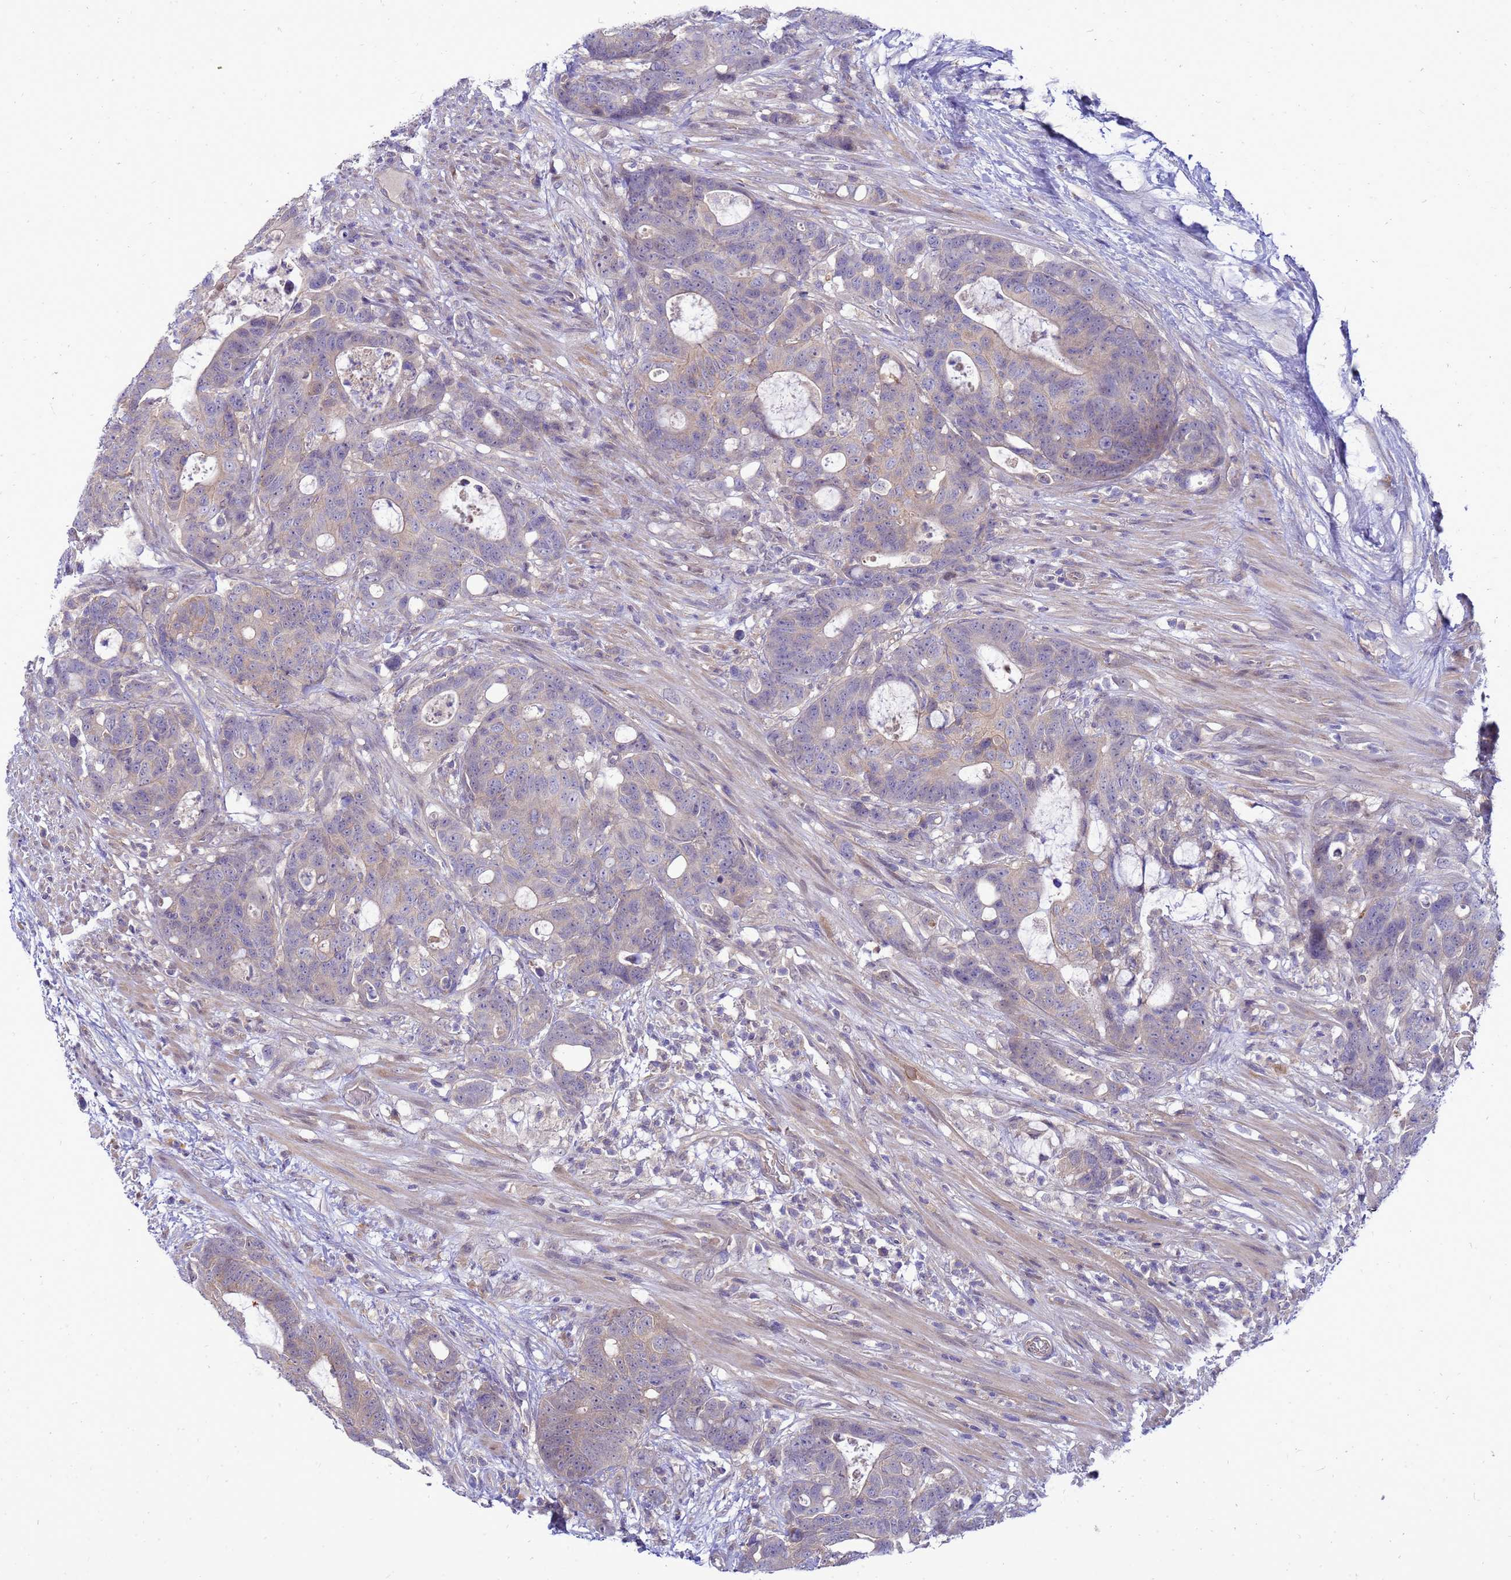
{"staining": {"intensity": "weak", "quantity": "25%-75%", "location": "cytoplasmic/membranous"}, "tissue": "colorectal cancer", "cell_type": "Tumor cells", "image_type": "cancer", "snomed": [{"axis": "morphology", "description": "Adenocarcinoma, NOS"}, {"axis": "topography", "description": "Colon"}], "caption": "Colorectal adenocarcinoma tissue displays weak cytoplasmic/membranous expression in about 25%-75% of tumor cells", "gene": "ENOPH1", "patient": {"sex": "female", "age": 82}}